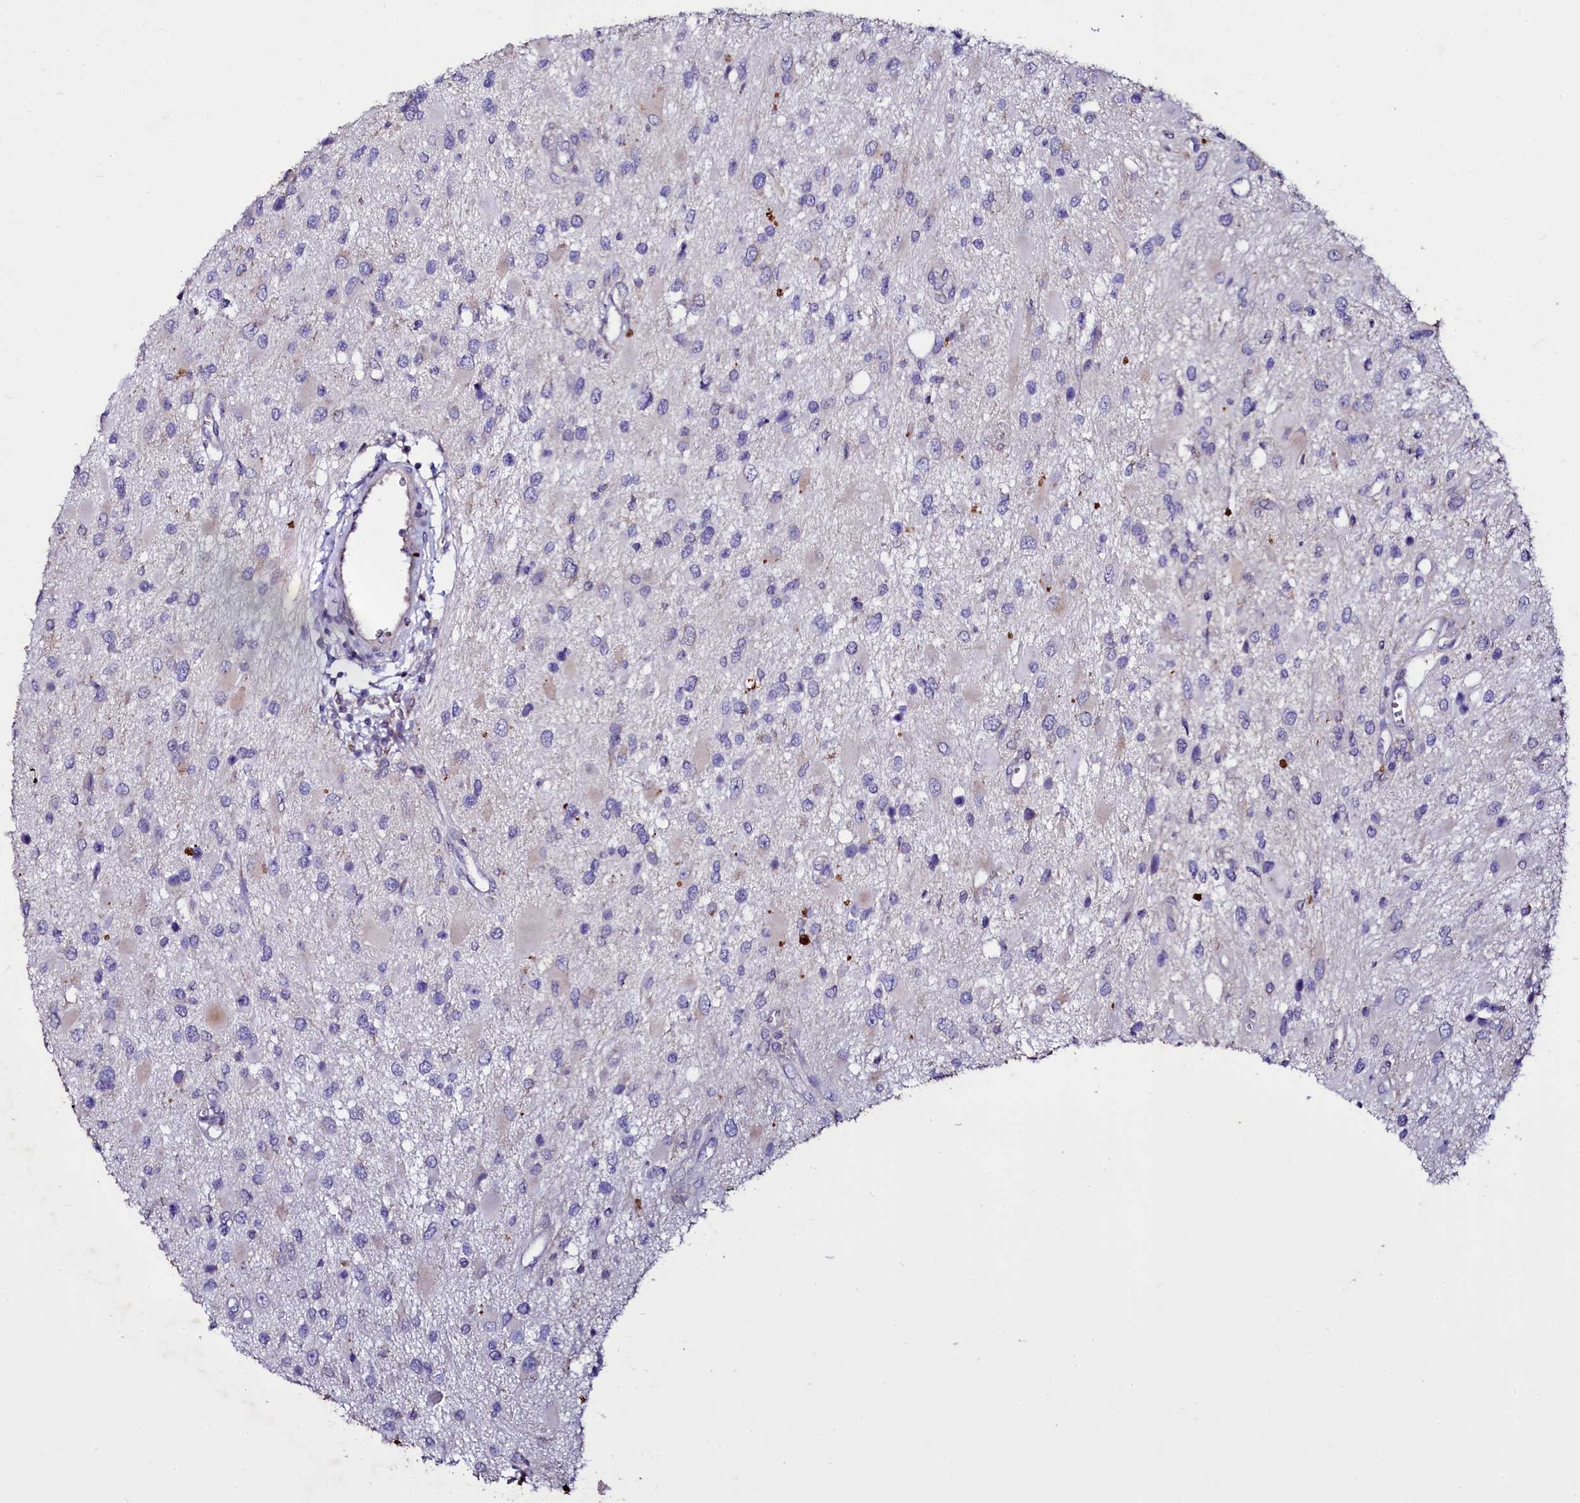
{"staining": {"intensity": "negative", "quantity": "none", "location": "none"}, "tissue": "glioma", "cell_type": "Tumor cells", "image_type": "cancer", "snomed": [{"axis": "morphology", "description": "Glioma, malignant, High grade"}, {"axis": "topography", "description": "Brain"}], "caption": "A micrograph of human high-grade glioma (malignant) is negative for staining in tumor cells. Nuclei are stained in blue.", "gene": "SELENOT", "patient": {"sex": "male", "age": 53}}